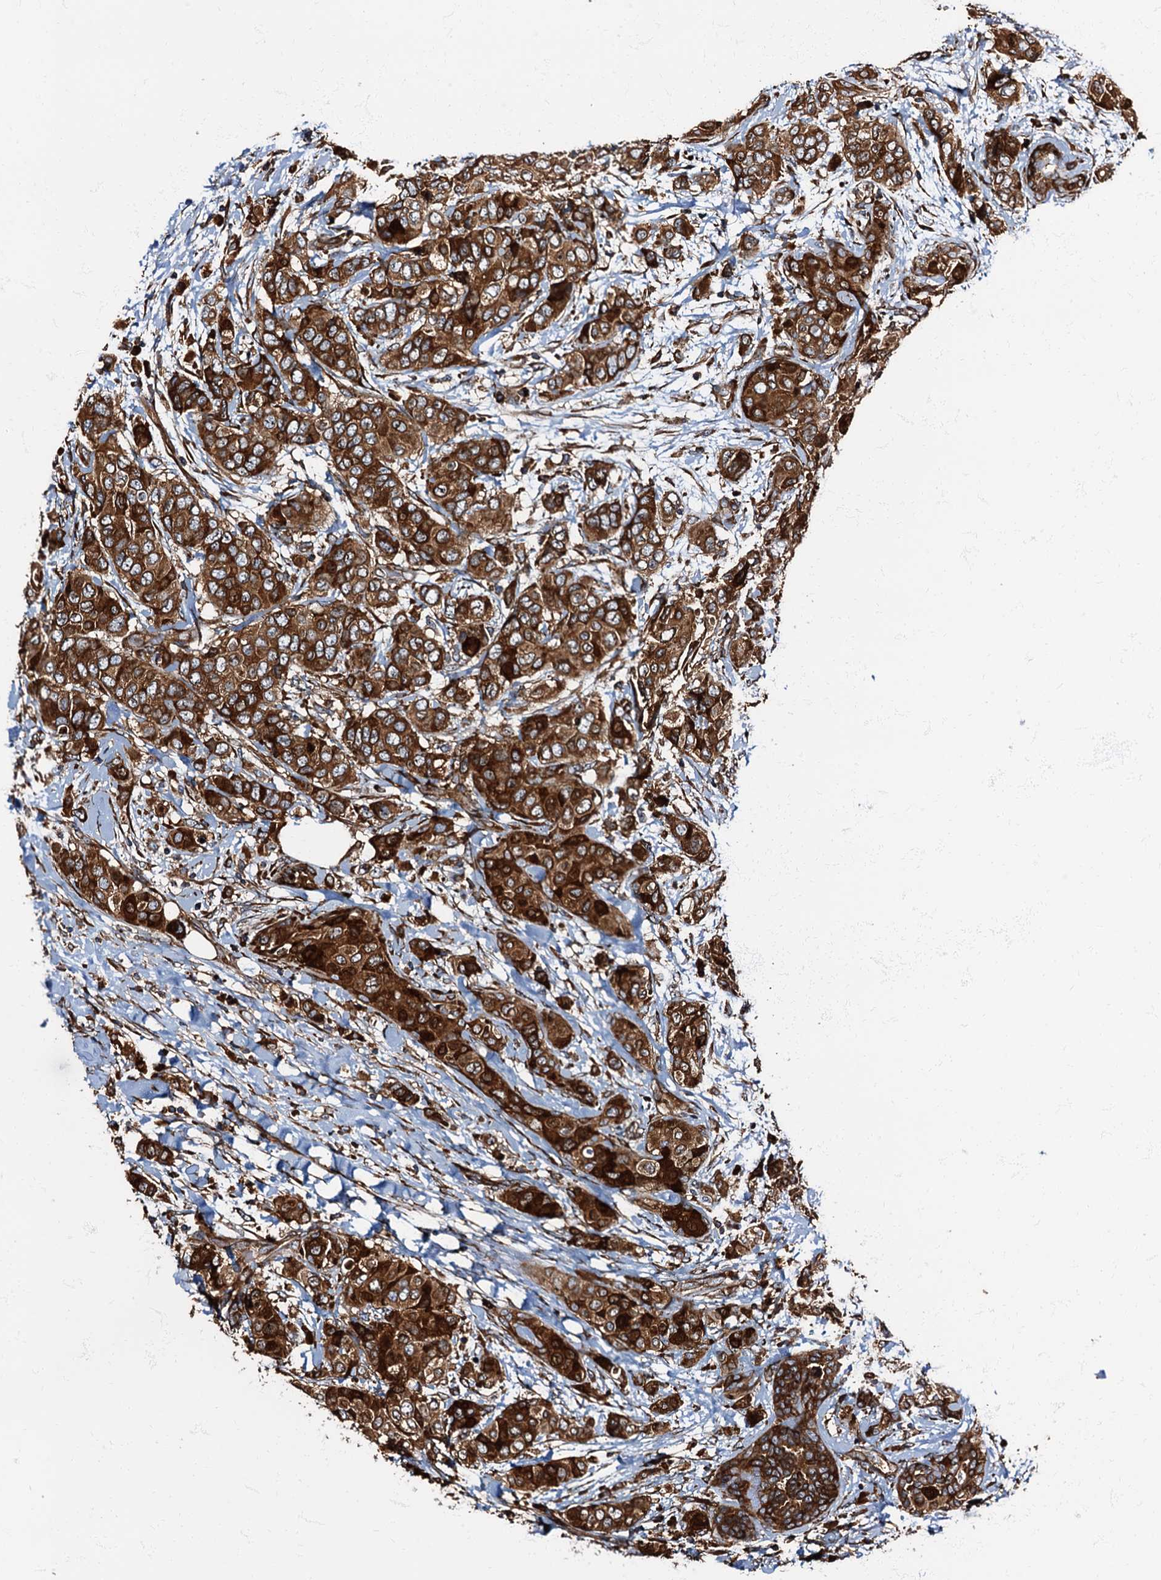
{"staining": {"intensity": "strong", "quantity": ">75%", "location": "cytoplasmic/membranous"}, "tissue": "breast cancer", "cell_type": "Tumor cells", "image_type": "cancer", "snomed": [{"axis": "morphology", "description": "Lobular carcinoma"}, {"axis": "topography", "description": "Breast"}], "caption": "Immunohistochemical staining of breast cancer shows high levels of strong cytoplasmic/membranous protein staining in about >75% of tumor cells. Using DAB (3,3'-diaminobenzidine) (brown) and hematoxylin (blue) stains, captured at high magnification using brightfield microscopy.", "gene": "ATP2C1", "patient": {"sex": "female", "age": 51}}